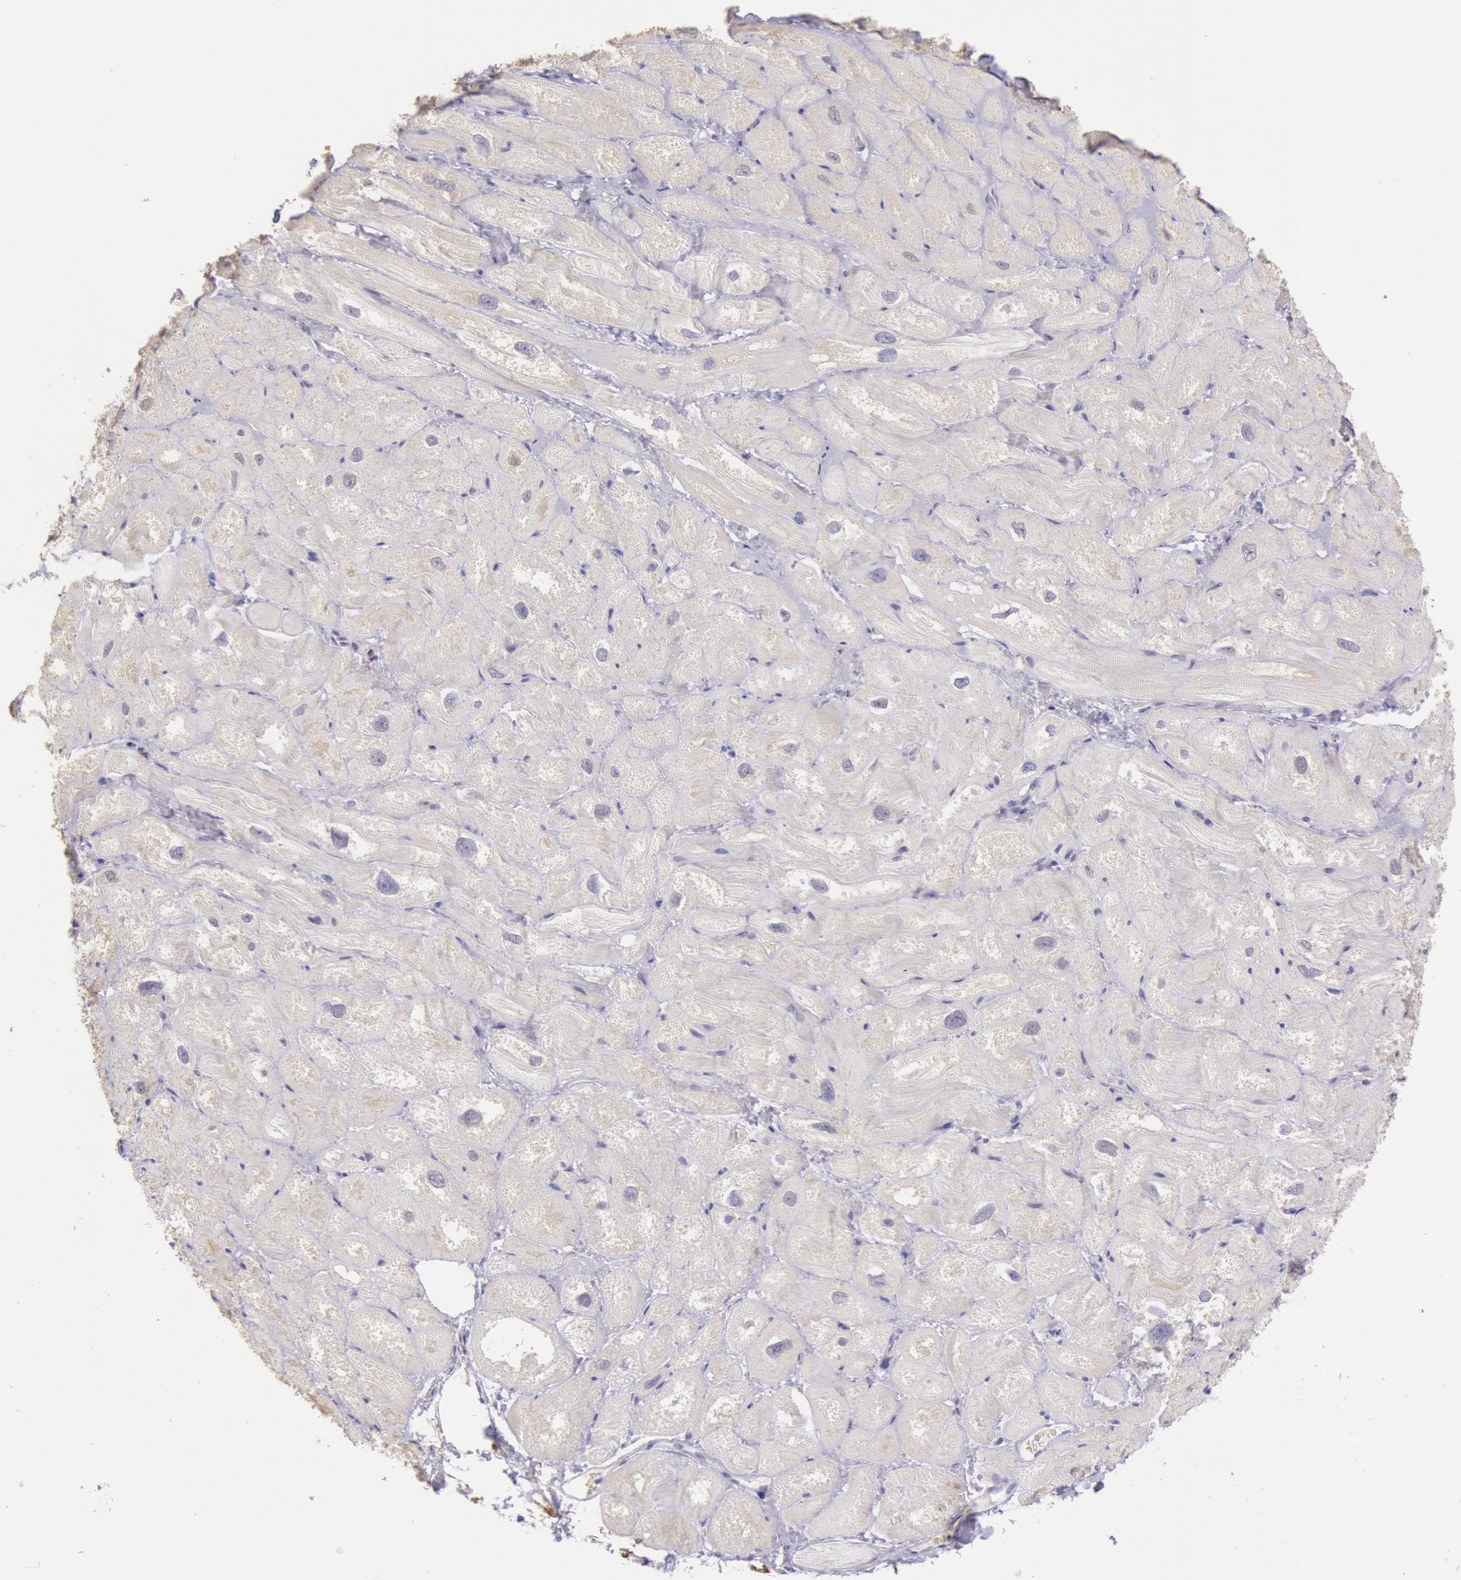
{"staining": {"intensity": "negative", "quantity": "none", "location": "none"}, "tissue": "heart muscle", "cell_type": "Cardiomyocytes", "image_type": "normal", "snomed": [{"axis": "morphology", "description": "Normal tissue, NOS"}, {"axis": "topography", "description": "Heart"}], "caption": "Immunohistochemistry (IHC) image of benign heart muscle: heart muscle stained with DAB displays no significant protein positivity in cardiomyocytes. (Brightfield microscopy of DAB (3,3'-diaminobenzidine) immunohistochemistry at high magnification).", "gene": "FRMD6", "patient": {"sex": "male", "age": 49}}